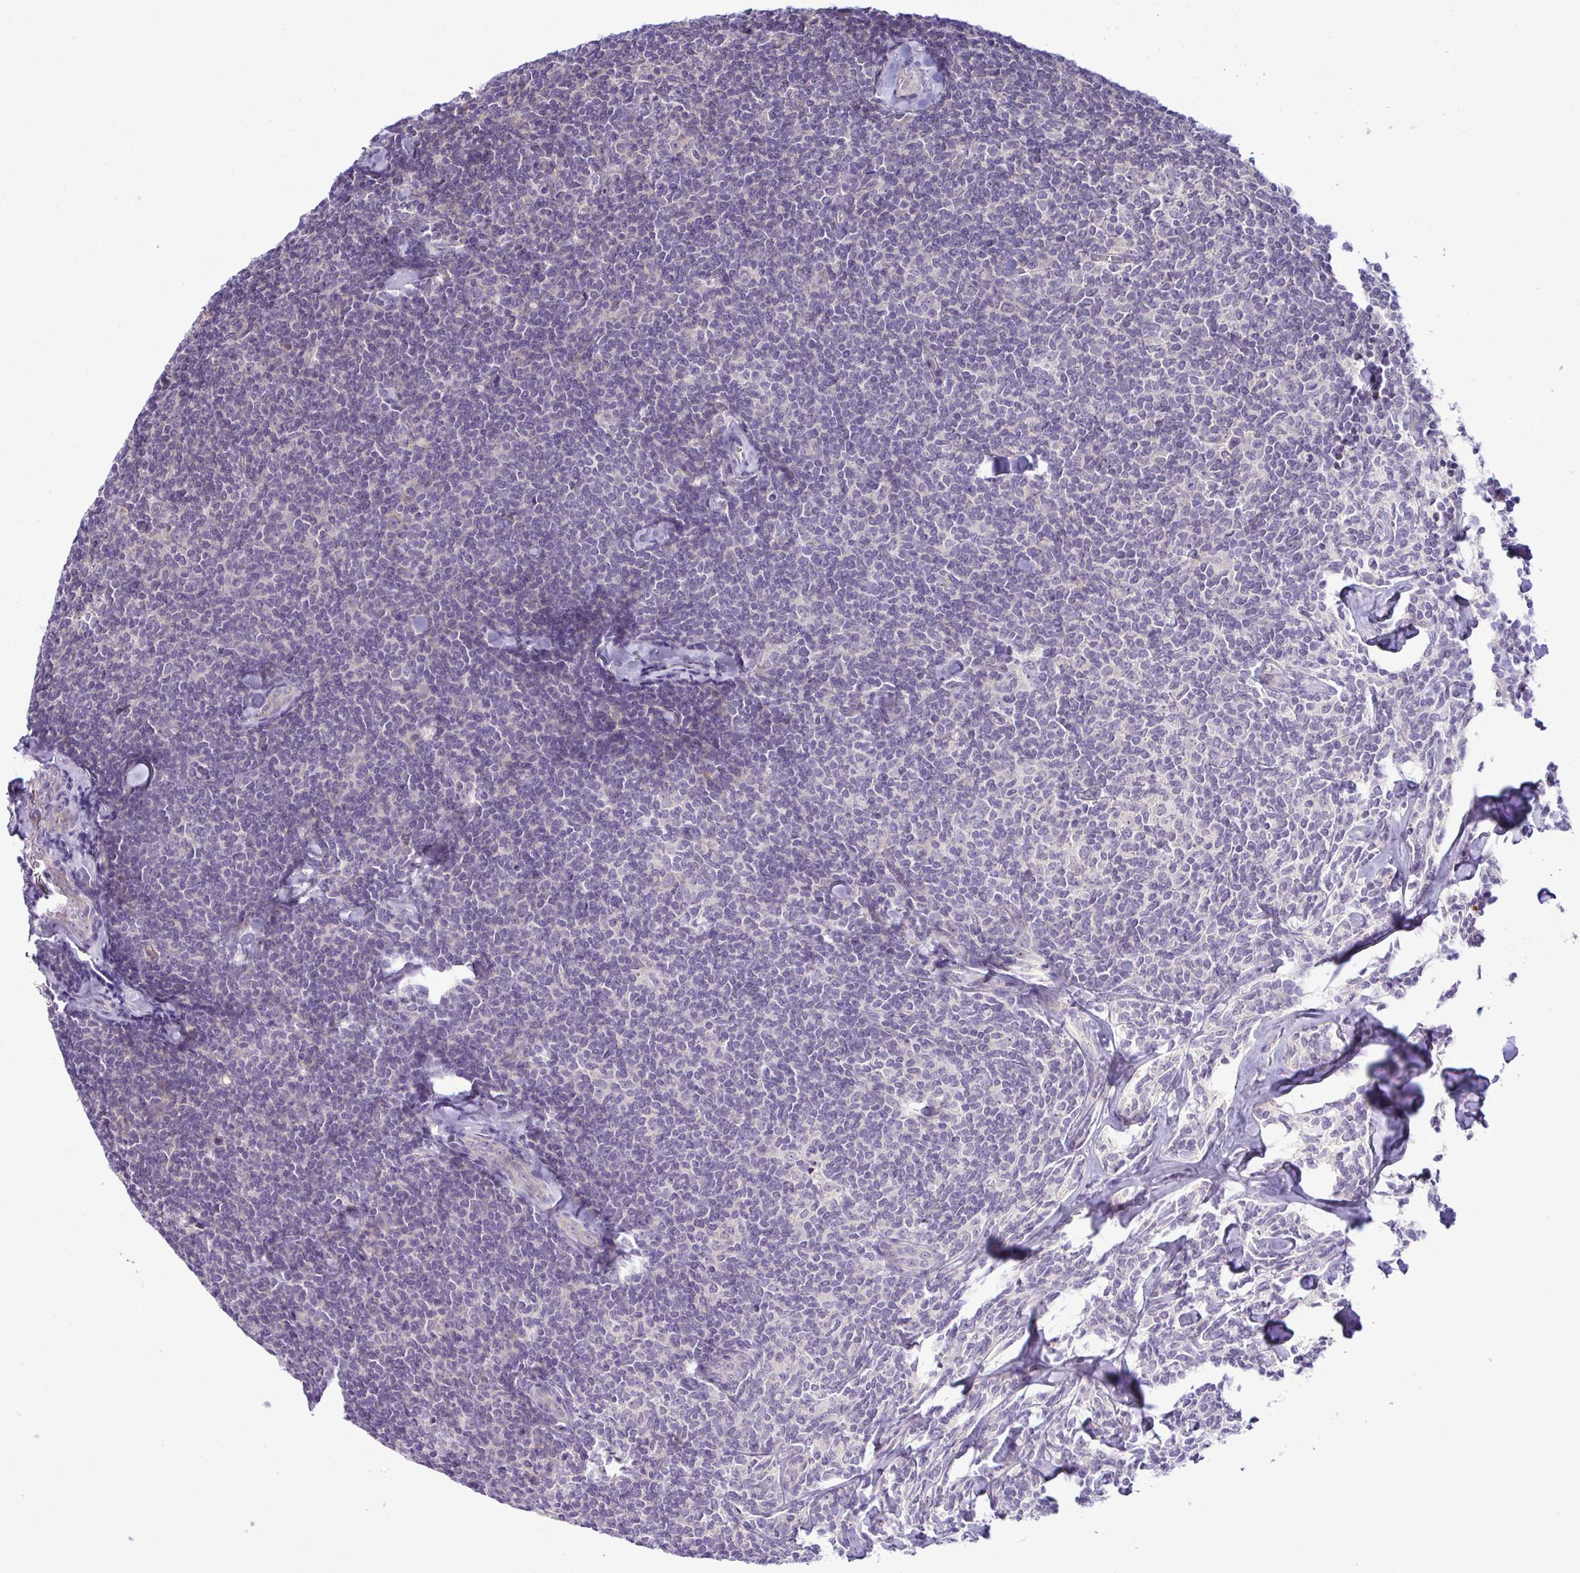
{"staining": {"intensity": "negative", "quantity": "none", "location": "none"}, "tissue": "lymphoma", "cell_type": "Tumor cells", "image_type": "cancer", "snomed": [{"axis": "morphology", "description": "Malignant lymphoma, non-Hodgkin's type, Low grade"}, {"axis": "topography", "description": "Lymph node"}], "caption": "Tumor cells are negative for brown protein staining in lymphoma.", "gene": "SYNPO2L", "patient": {"sex": "female", "age": 56}}